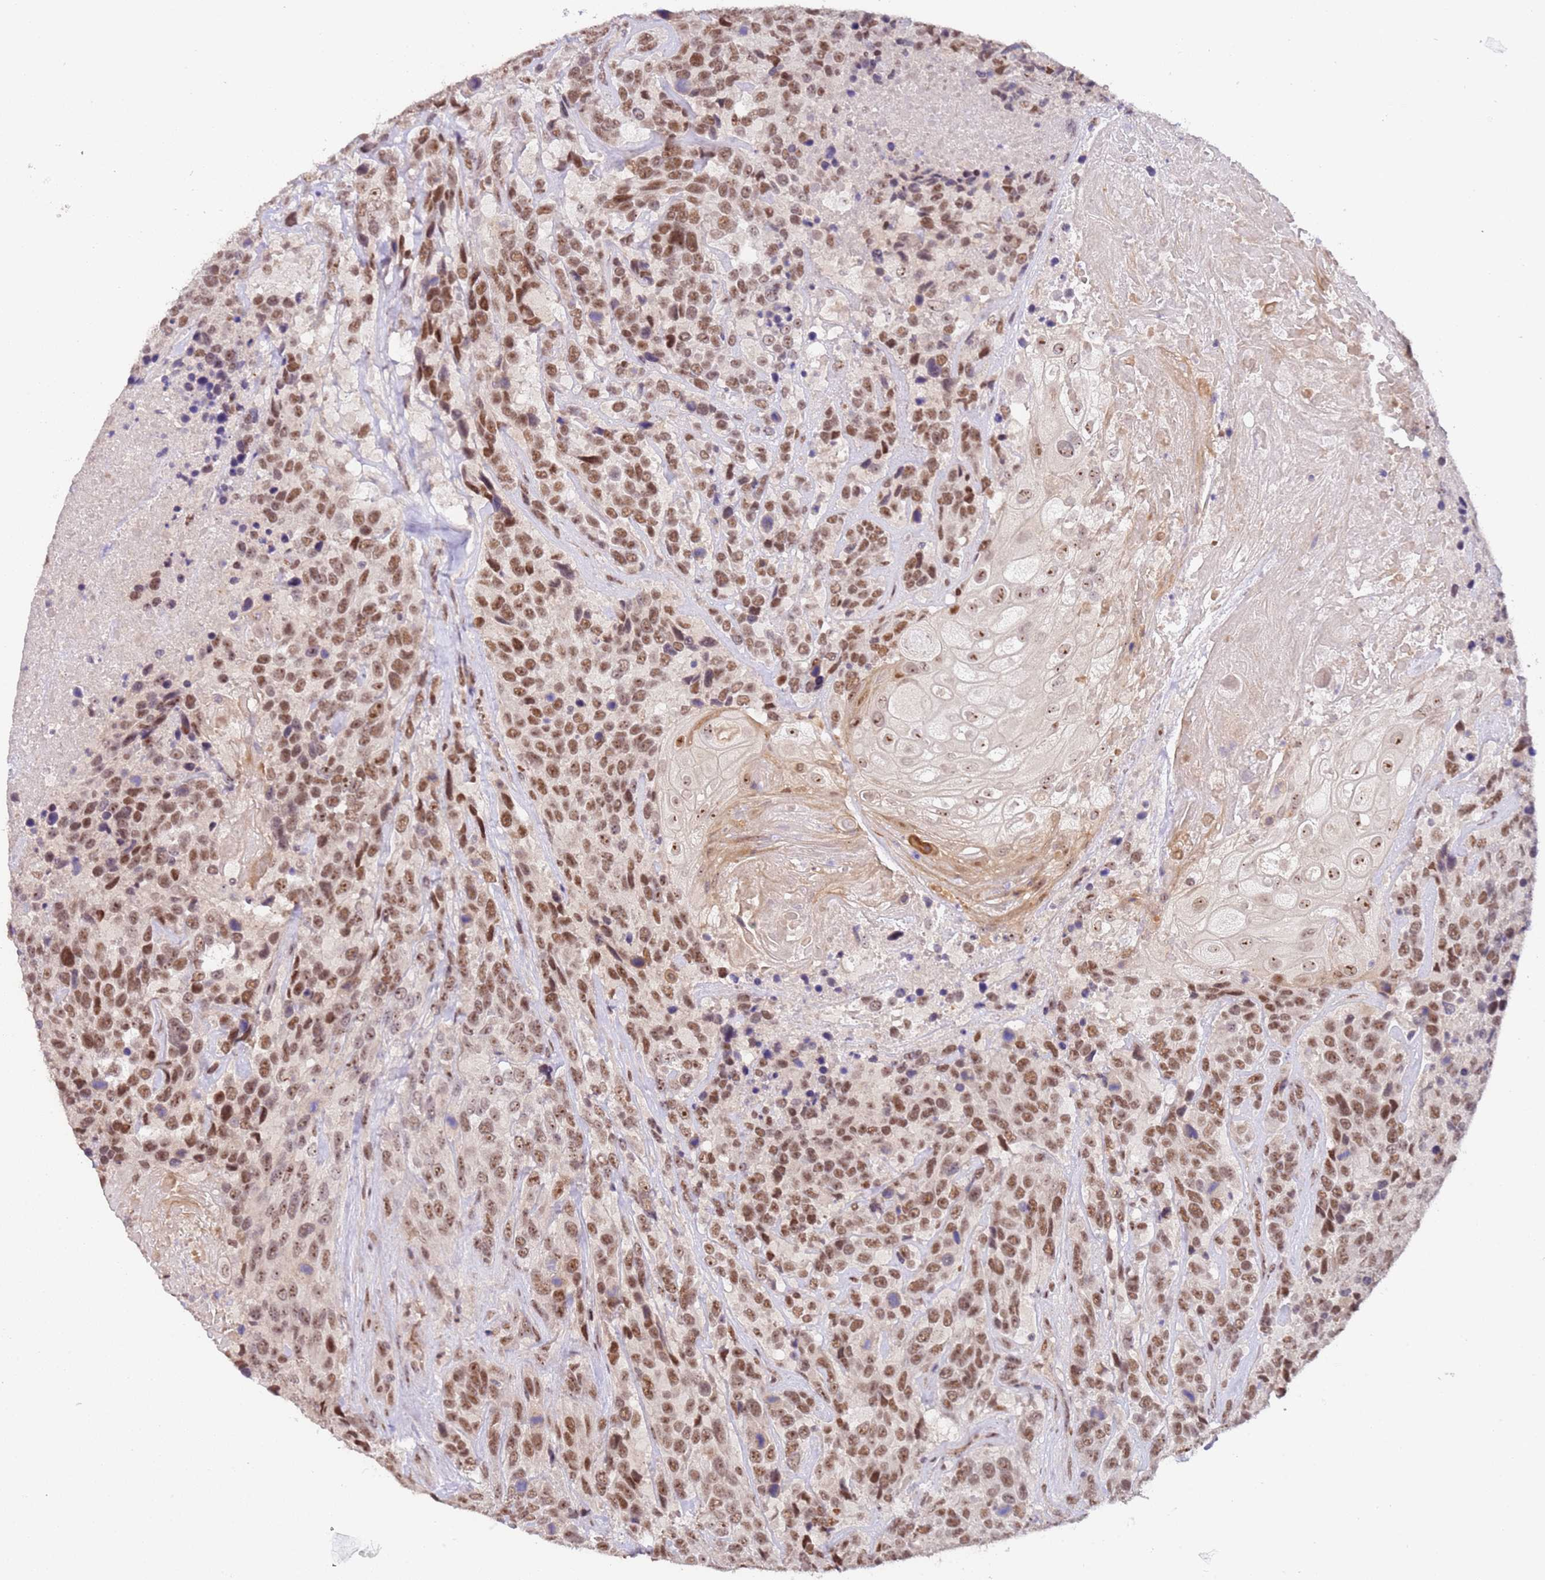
{"staining": {"intensity": "moderate", "quantity": ">75%", "location": "nuclear"}, "tissue": "urothelial cancer", "cell_type": "Tumor cells", "image_type": "cancer", "snomed": [{"axis": "morphology", "description": "Urothelial carcinoma, High grade"}, {"axis": "topography", "description": "Urinary bladder"}], "caption": "There is medium levels of moderate nuclear positivity in tumor cells of urothelial cancer, as demonstrated by immunohistochemical staining (brown color).", "gene": "LGALSL", "patient": {"sex": "female", "age": 70}}